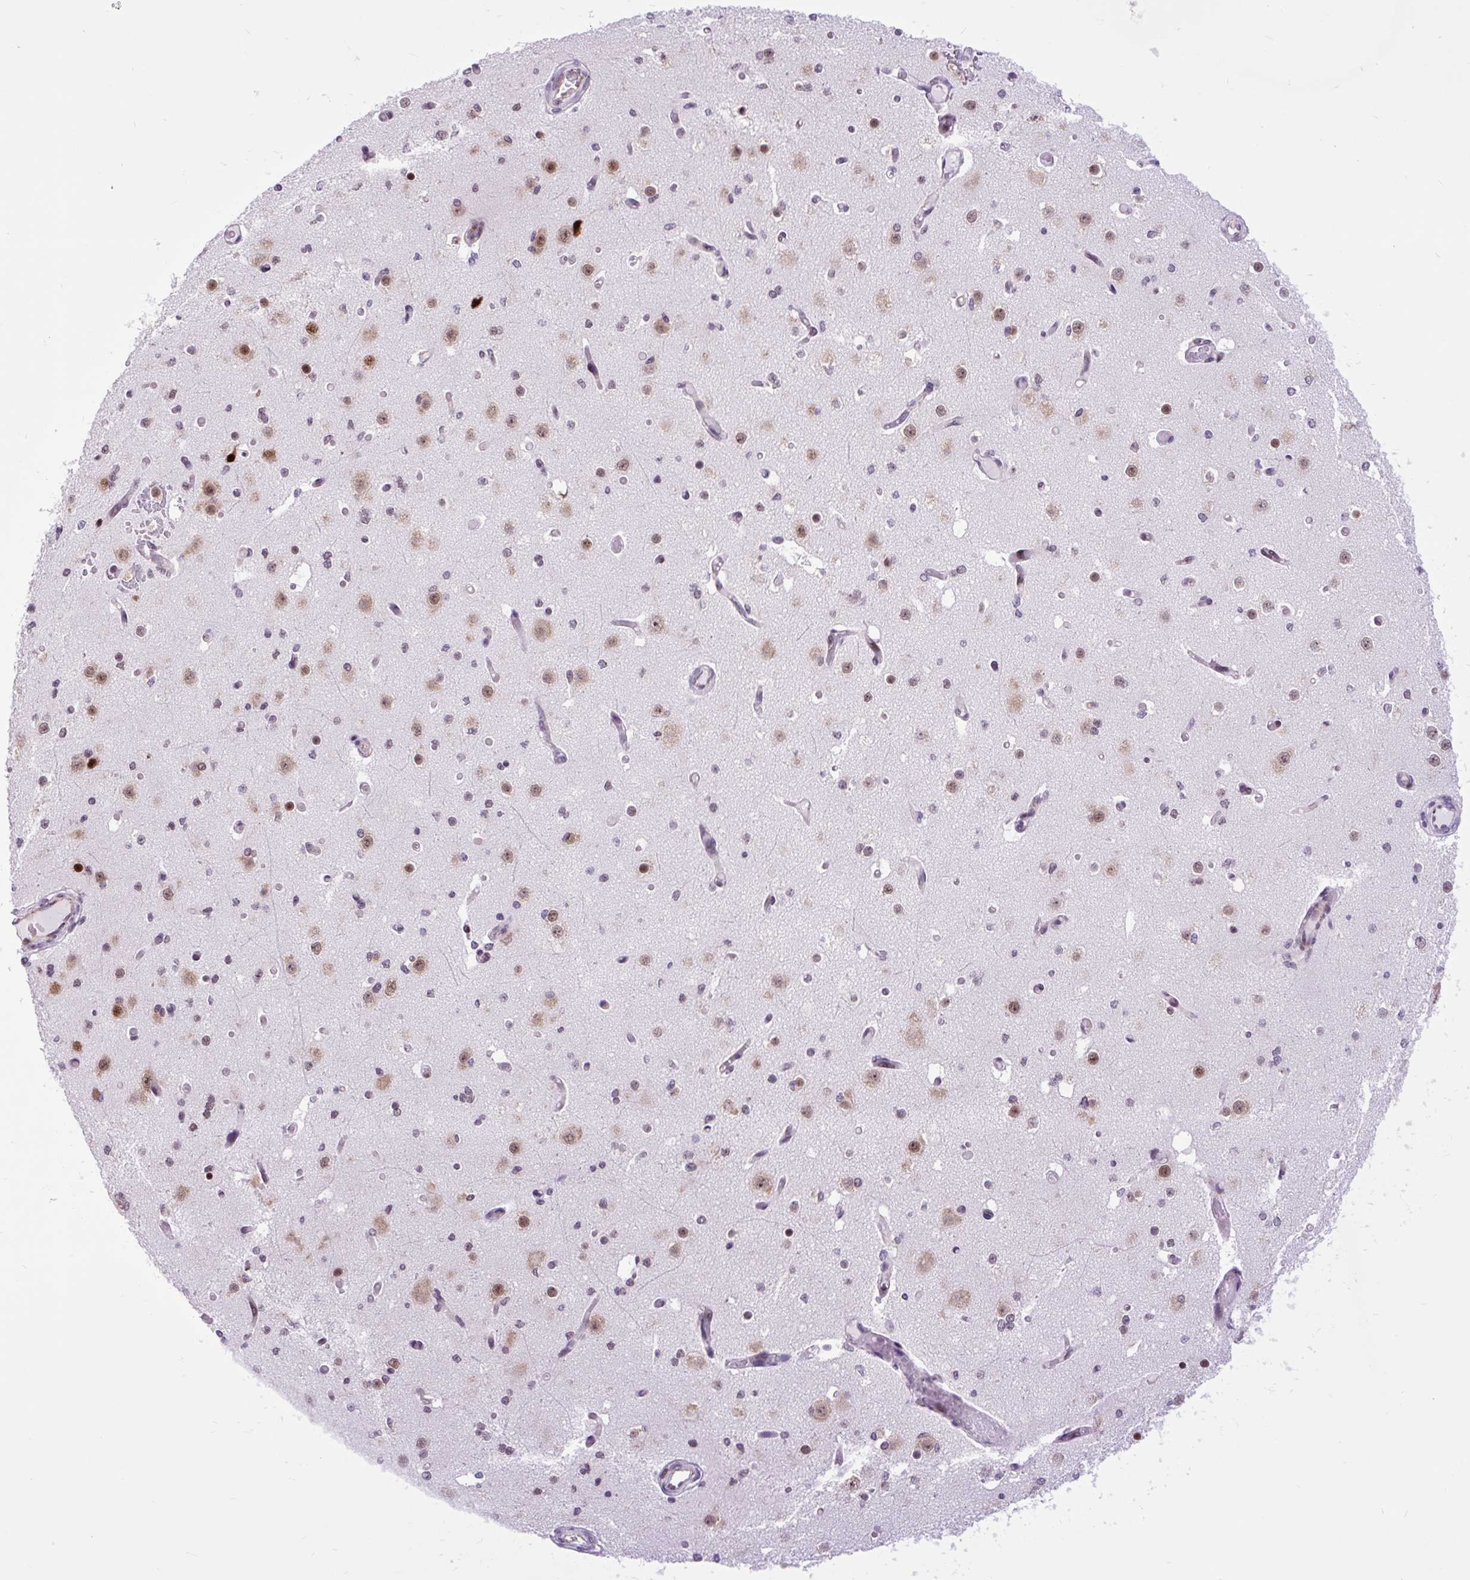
{"staining": {"intensity": "weak", "quantity": "25%-75%", "location": "nuclear"}, "tissue": "cerebral cortex", "cell_type": "Endothelial cells", "image_type": "normal", "snomed": [{"axis": "morphology", "description": "Normal tissue, NOS"}, {"axis": "morphology", "description": "Inflammation, NOS"}, {"axis": "topography", "description": "Cerebral cortex"}], "caption": "Weak nuclear staining for a protein is present in about 25%-75% of endothelial cells of unremarkable cerebral cortex using immunohistochemistry.", "gene": "CLK2", "patient": {"sex": "male", "age": 6}}